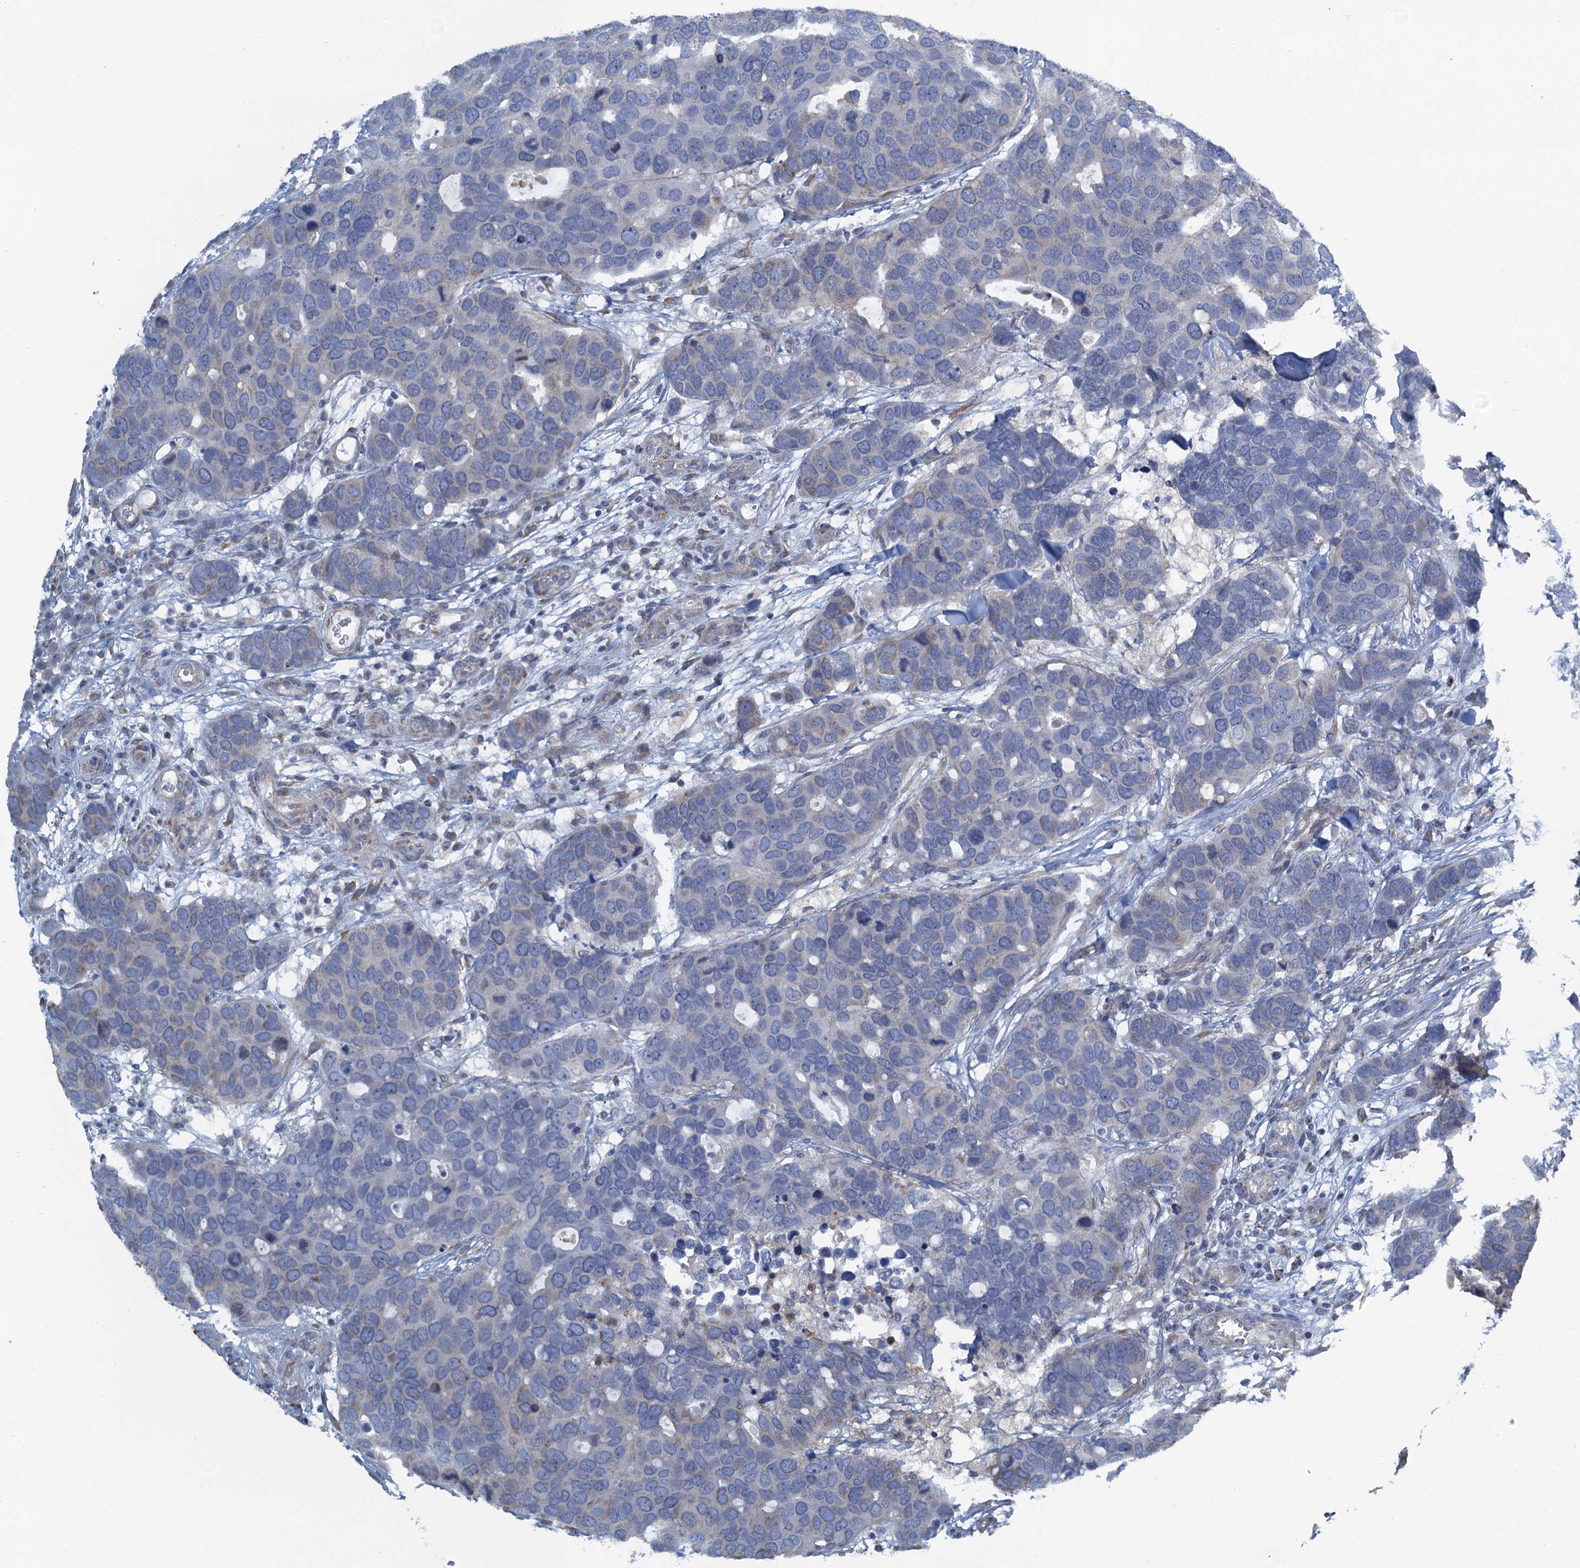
{"staining": {"intensity": "negative", "quantity": "none", "location": "none"}, "tissue": "breast cancer", "cell_type": "Tumor cells", "image_type": "cancer", "snomed": [{"axis": "morphology", "description": "Duct carcinoma"}, {"axis": "topography", "description": "Breast"}], "caption": "The image exhibits no significant positivity in tumor cells of invasive ductal carcinoma (breast). (DAB (3,3'-diaminobenzidine) immunohistochemistry, high magnification).", "gene": "POGLUT3", "patient": {"sex": "female", "age": 83}}